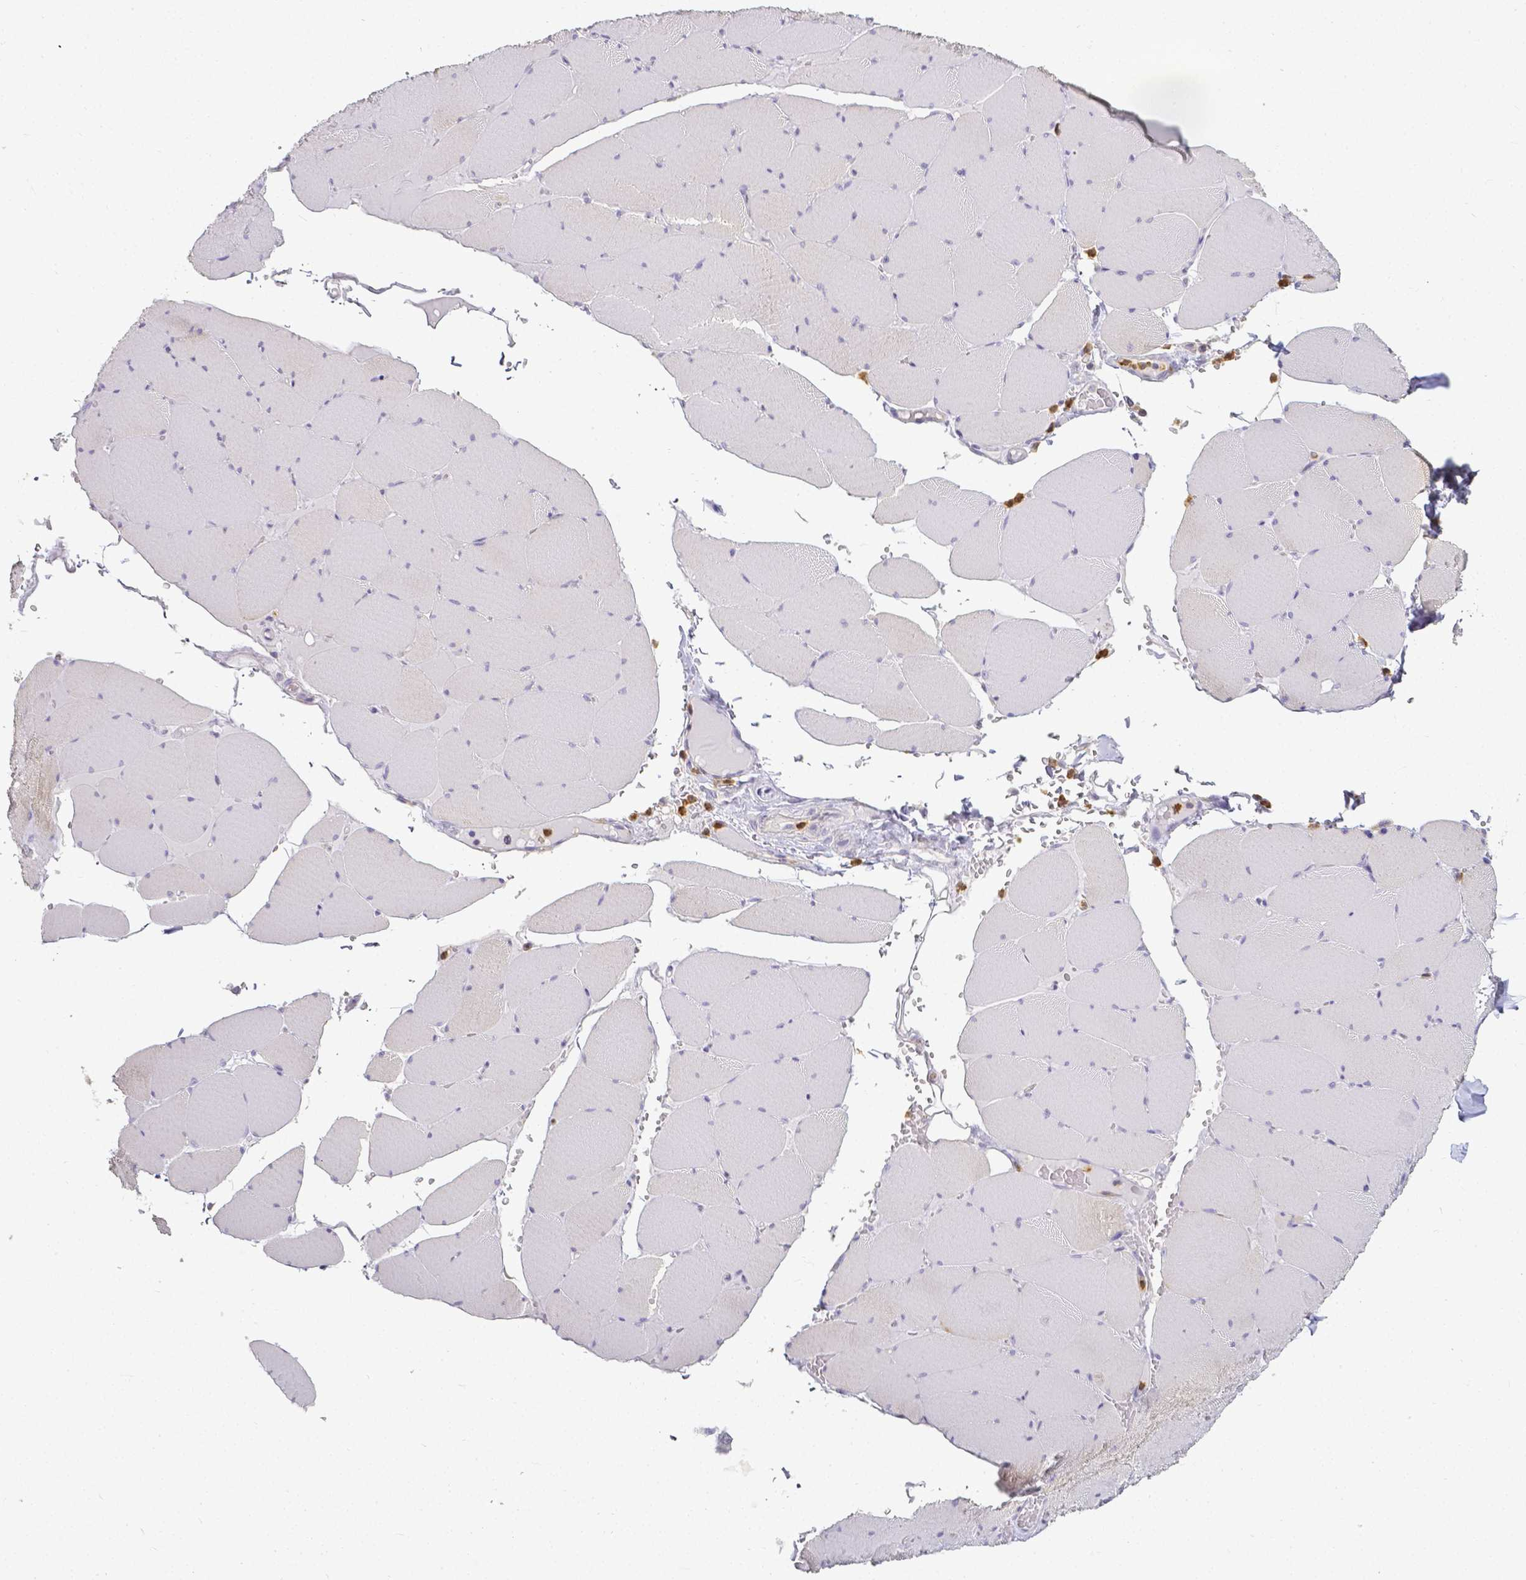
{"staining": {"intensity": "weak", "quantity": "<25%", "location": "cytoplasmic/membranous"}, "tissue": "skeletal muscle", "cell_type": "Myocytes", "image_type": "normal", "snomed": [{"axis": "morphology", "description": "Normal tissue, NOS"}, {"axis": "topography", "description": "Skeletal muscle"}, {"axis": "topography", "description": "Head-Neck"}], "caption": "Immunohistochemistry image of unremarkable skeletal muscle stained for a protein (brown), which demonstrates no positivity in myocytes.", "gene": "KCNH1", "patient": {"sex": "male", "age": 66}}